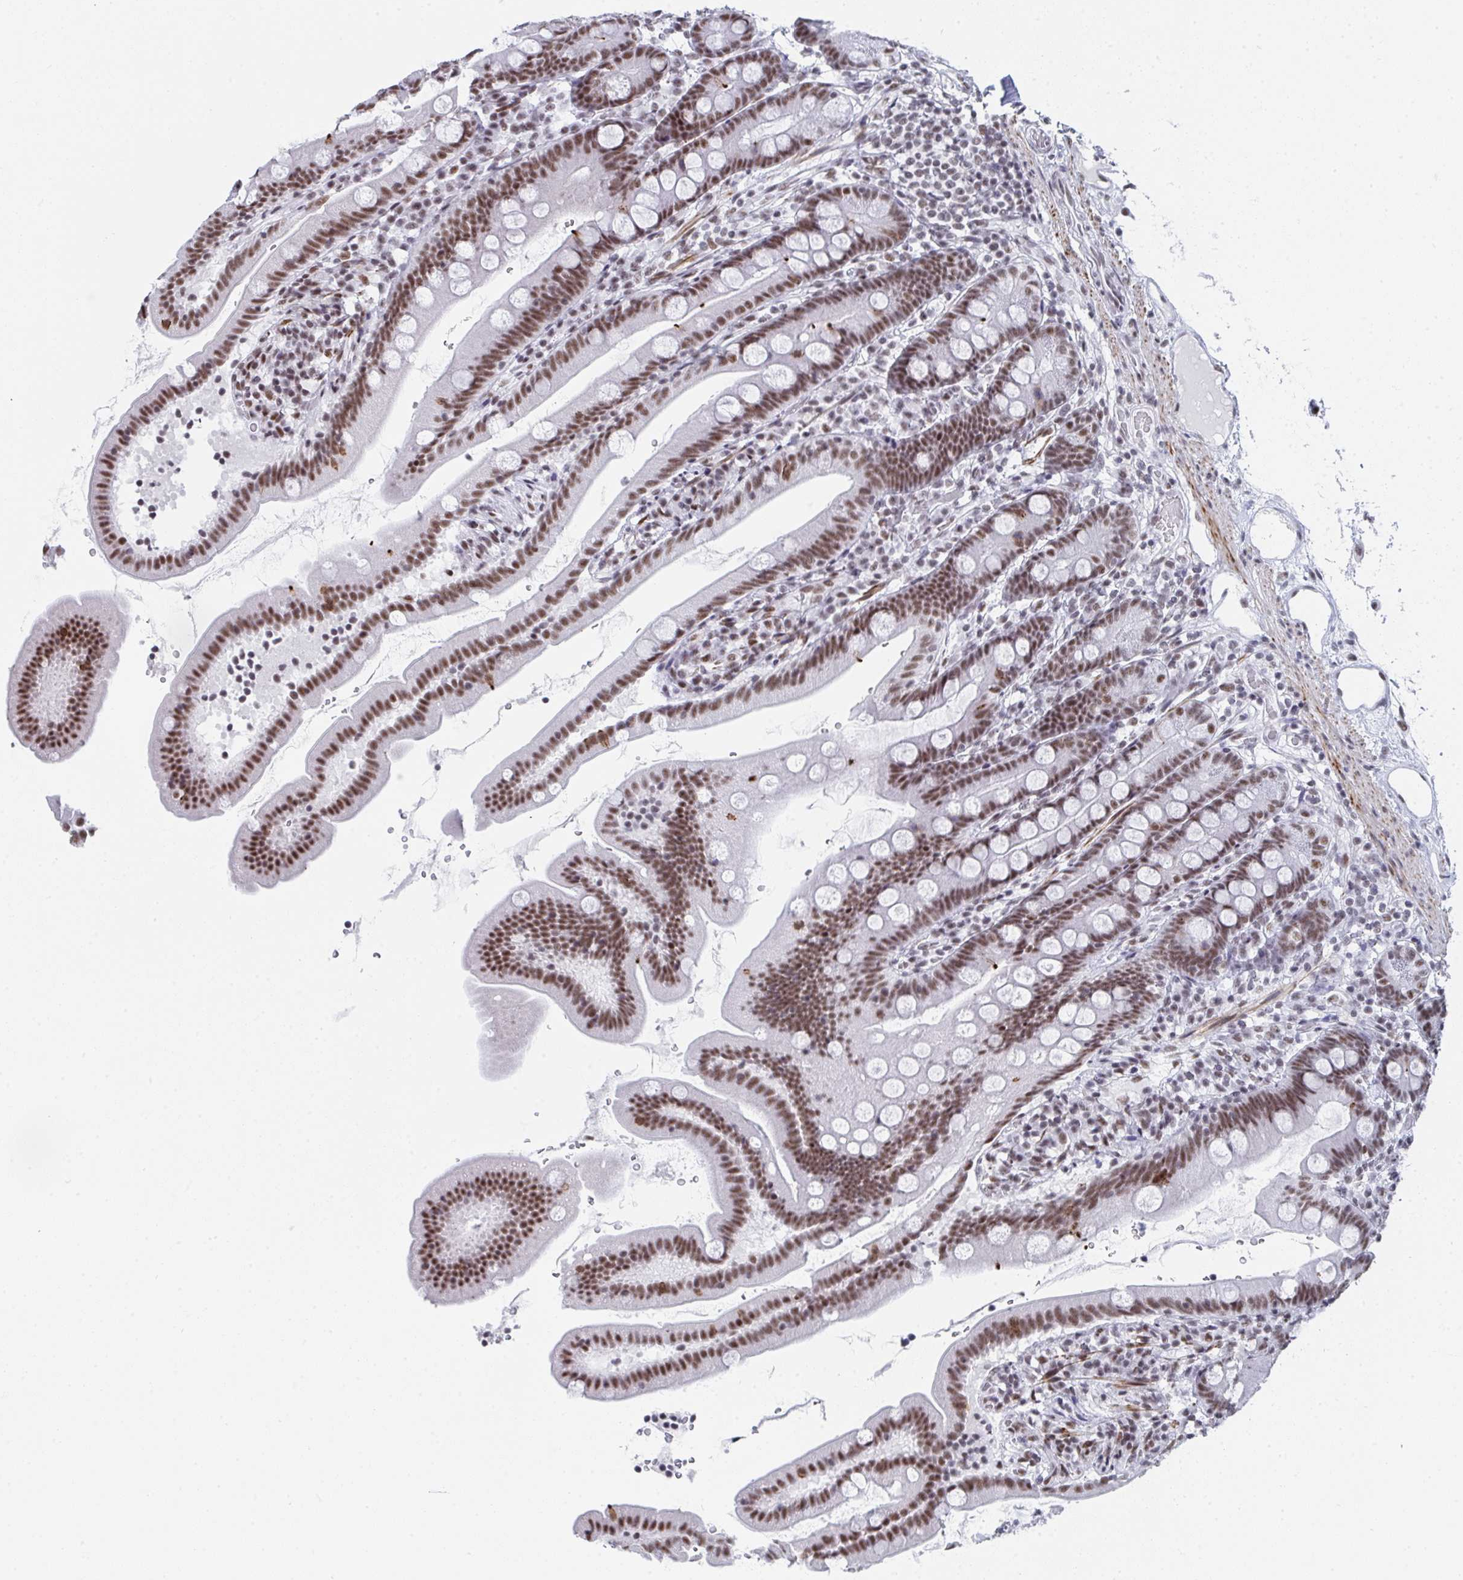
{"staining": {"intensity": "strong", "quantity": ">75%", "location": "nuclear"}, "tissue": "duodenum", "cell_type": "Glandular cells", "image_type": "normal", "snomed": [{"axis": "morphology", "description": "Normal tissue, NOS"}, {"axis": "topography", "description": "Duodenum"}], "caption": "The micrograph demonstrates immunohistochemical staining of normal duodenum. There is strong nuclear positivity is present in approximately >75% of glandular cells.", "gene": "SNRNP70", "patient": {"sex": "female", "age": 67}}